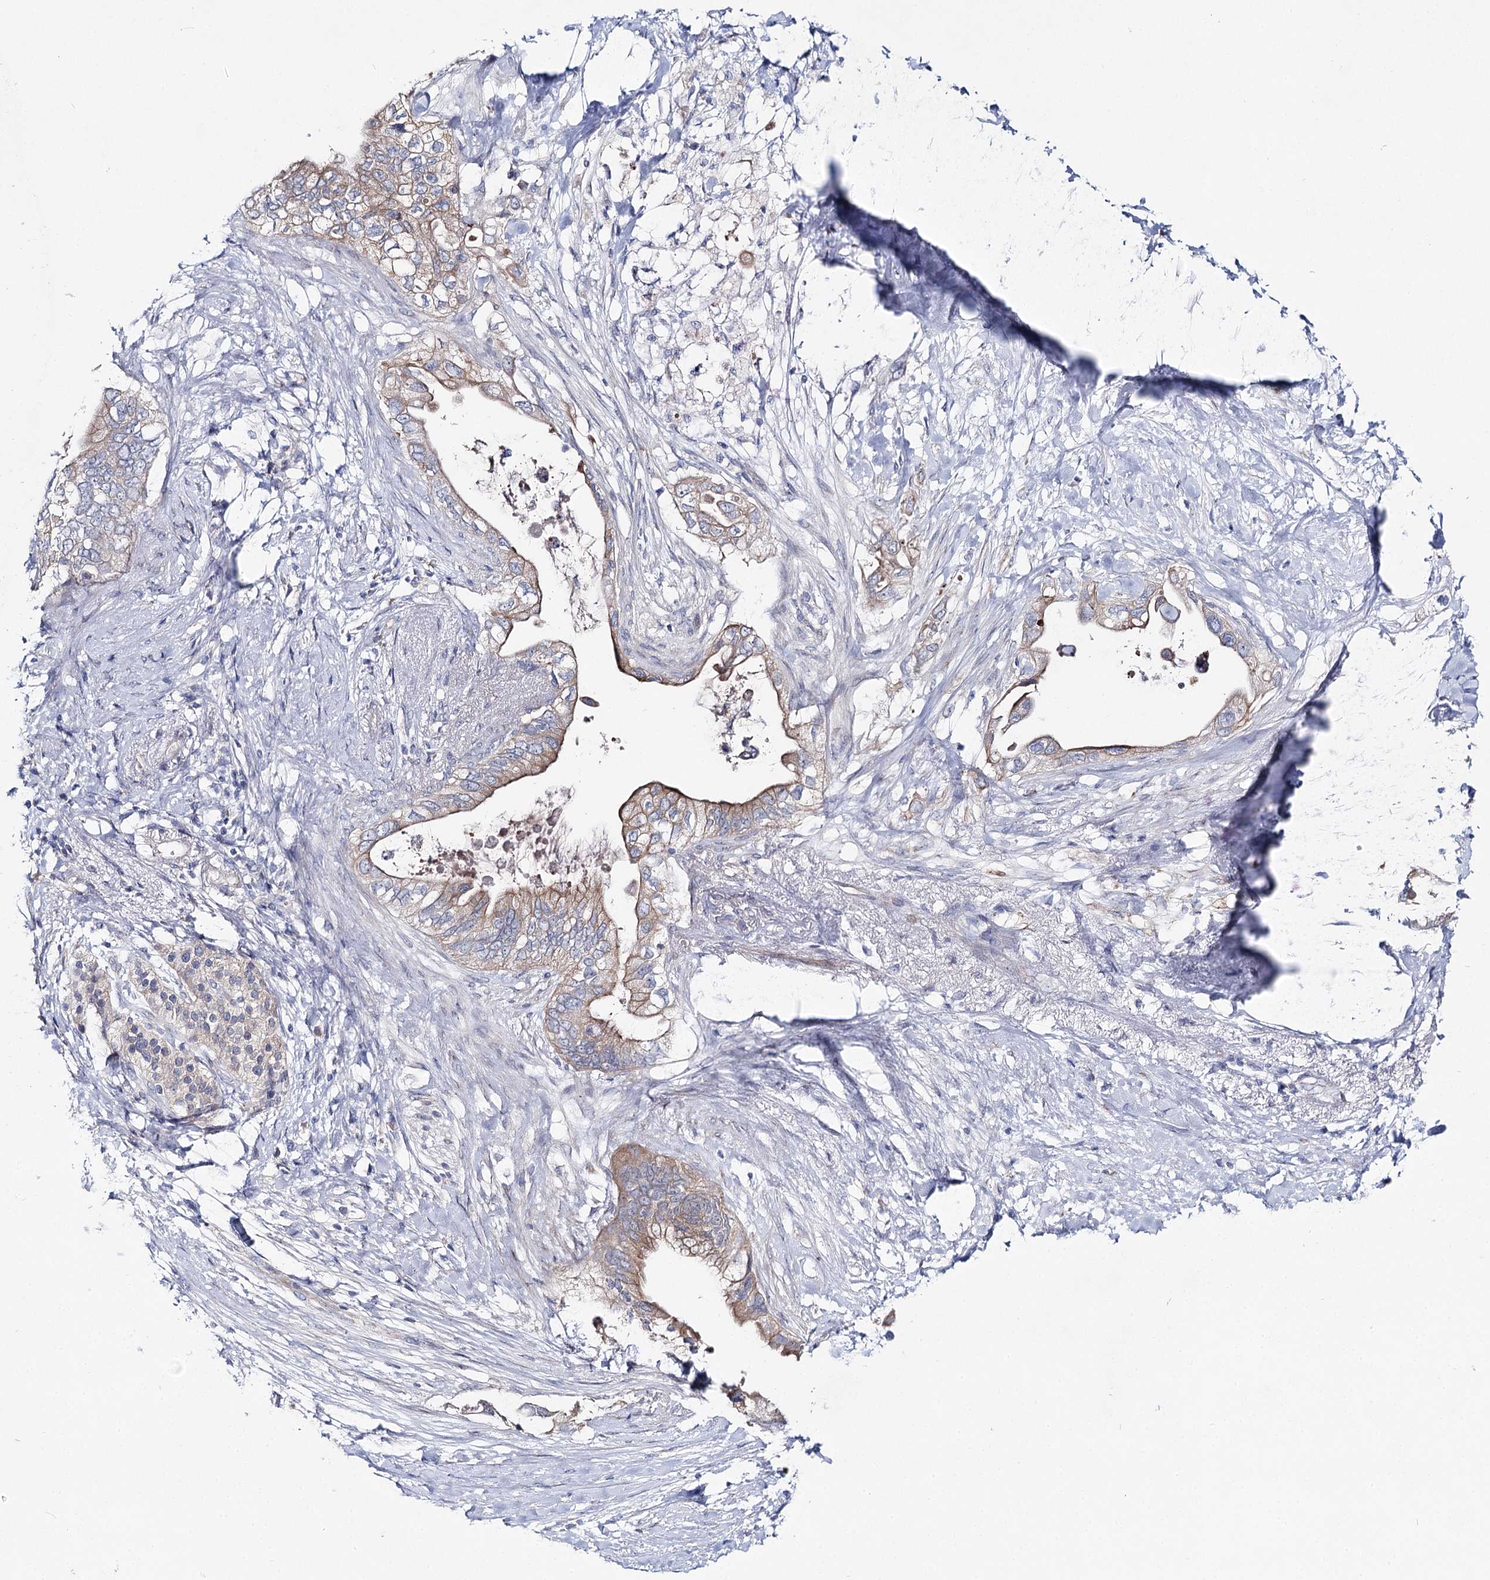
{"staining": {"intensity": "weak", "quantity": "25%-75%", "location": "cytoplasmic/membranous"}, "tissue": "pancreatic cancer", "cell_type": "Tumor cells", "image_type": "cancer", "snomed": [{"axis": "morphology", "description": "Adenocarcinoma, NOS"}, {"axis": "topography", "description": "Pancreas"}], "caption": "Adenocarcinoma (pancreatic) was stained to show a protein in brown. There is low levels of weak cytoplasmic/membranous positivity in about 25%-75% of tumor cells. Using DAB (brown) and hematoxylin (blue) stains, captured at high magnification using brightfield microscopy.", "gene": "LRRC14B", "patient": {"sex": "female", "age": 56}}